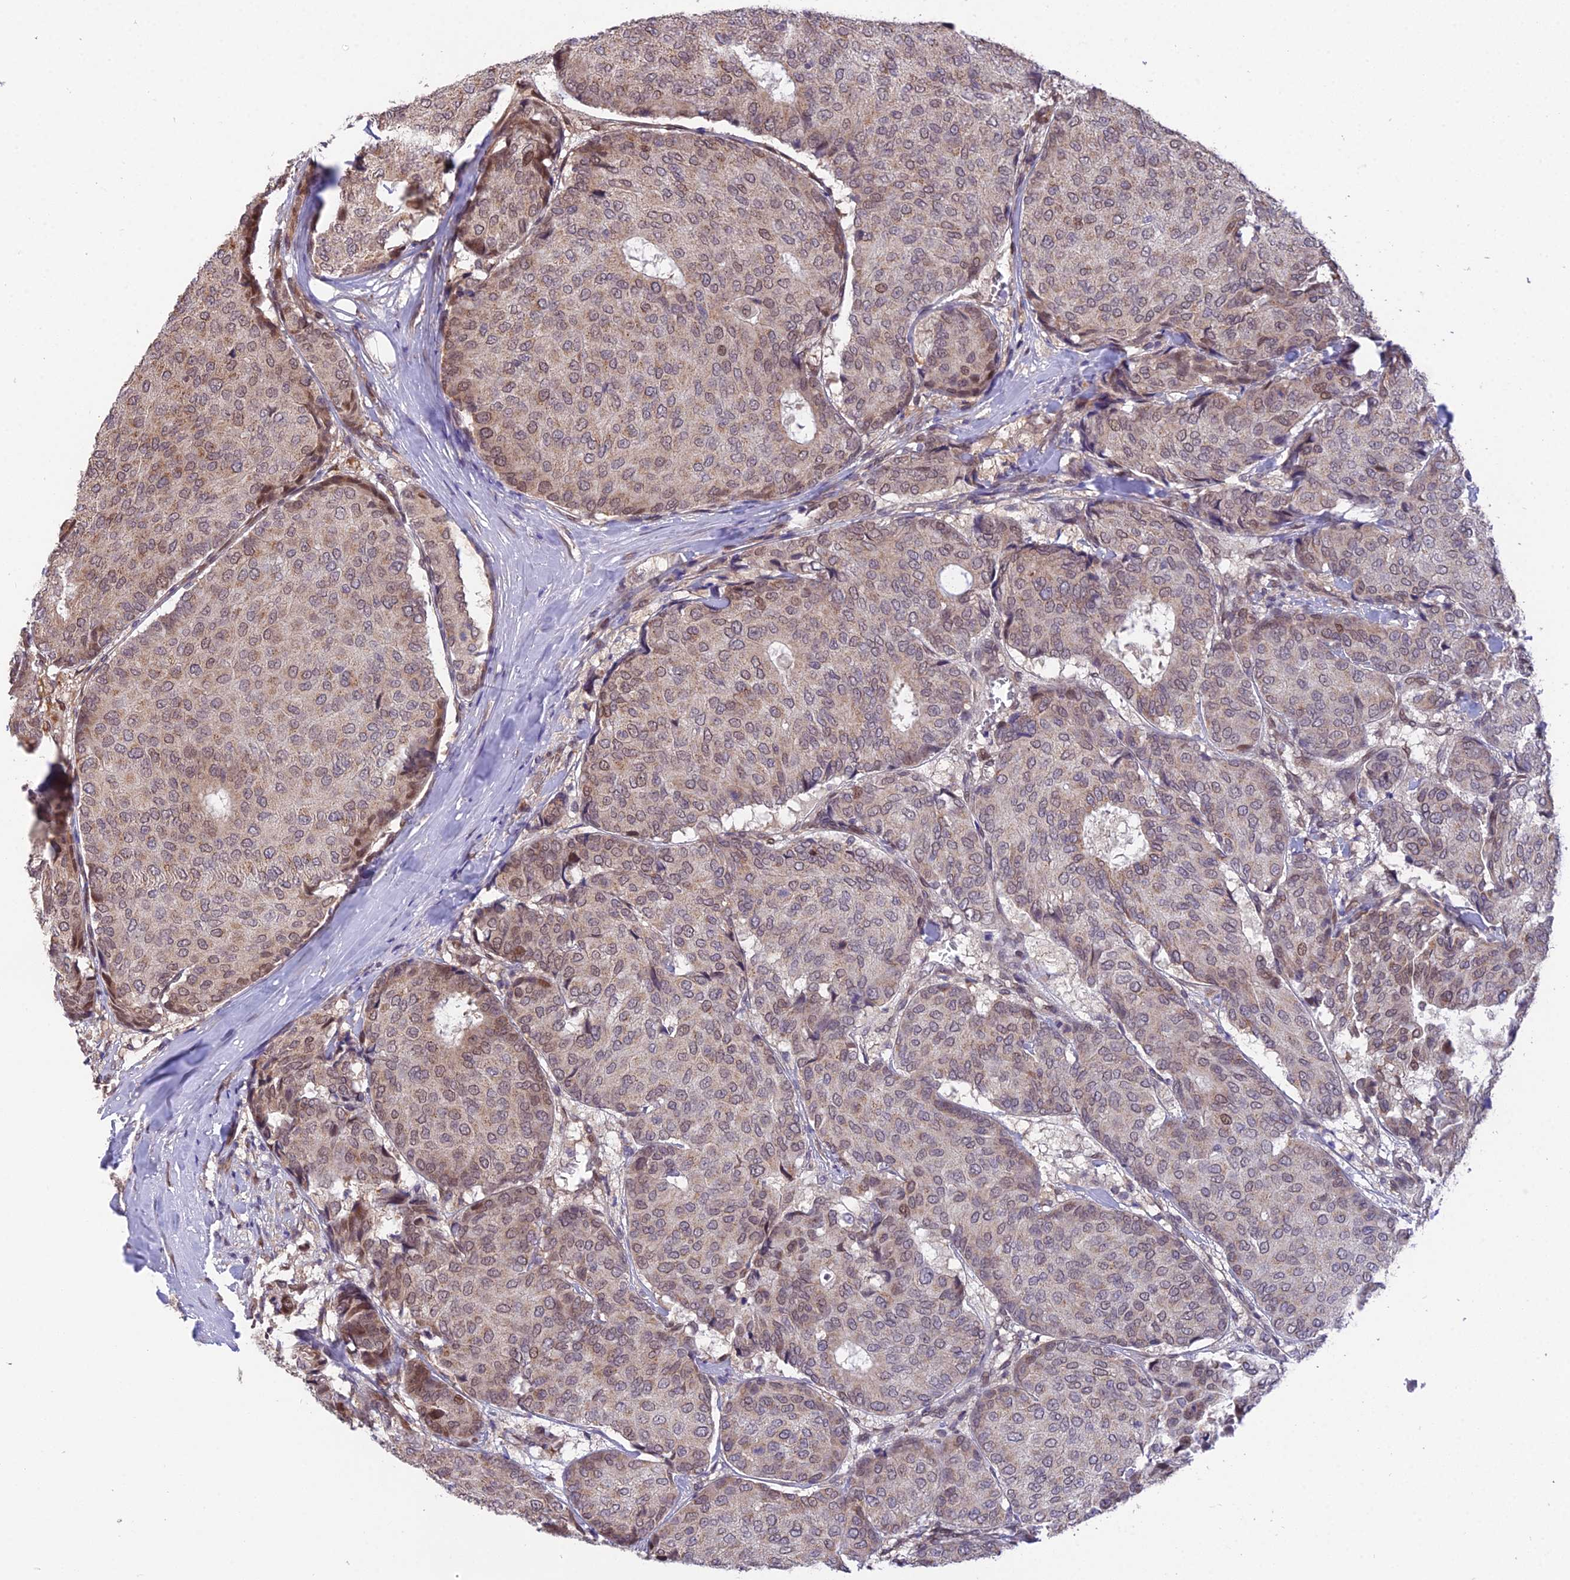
{"staining": {"intensity": "moderate", "quantity": "25%-75%", "location": "nuclear"}, "tissue": "breast cancer", "cell_type": "Tumor cells", "image_type": "cancer", "snomed": [{"axis": "morphology", "description": "Duct carcinoma"}, {"axis": "topography", "description": "Breast"}], "caption": "Moderate nuclear positivity for a protein is present in approximately 25%-75% of tumor cells of breast cancer using IHC.", "gene": "CYP2R1", "patient": {"sex": "female", "age": 75}}